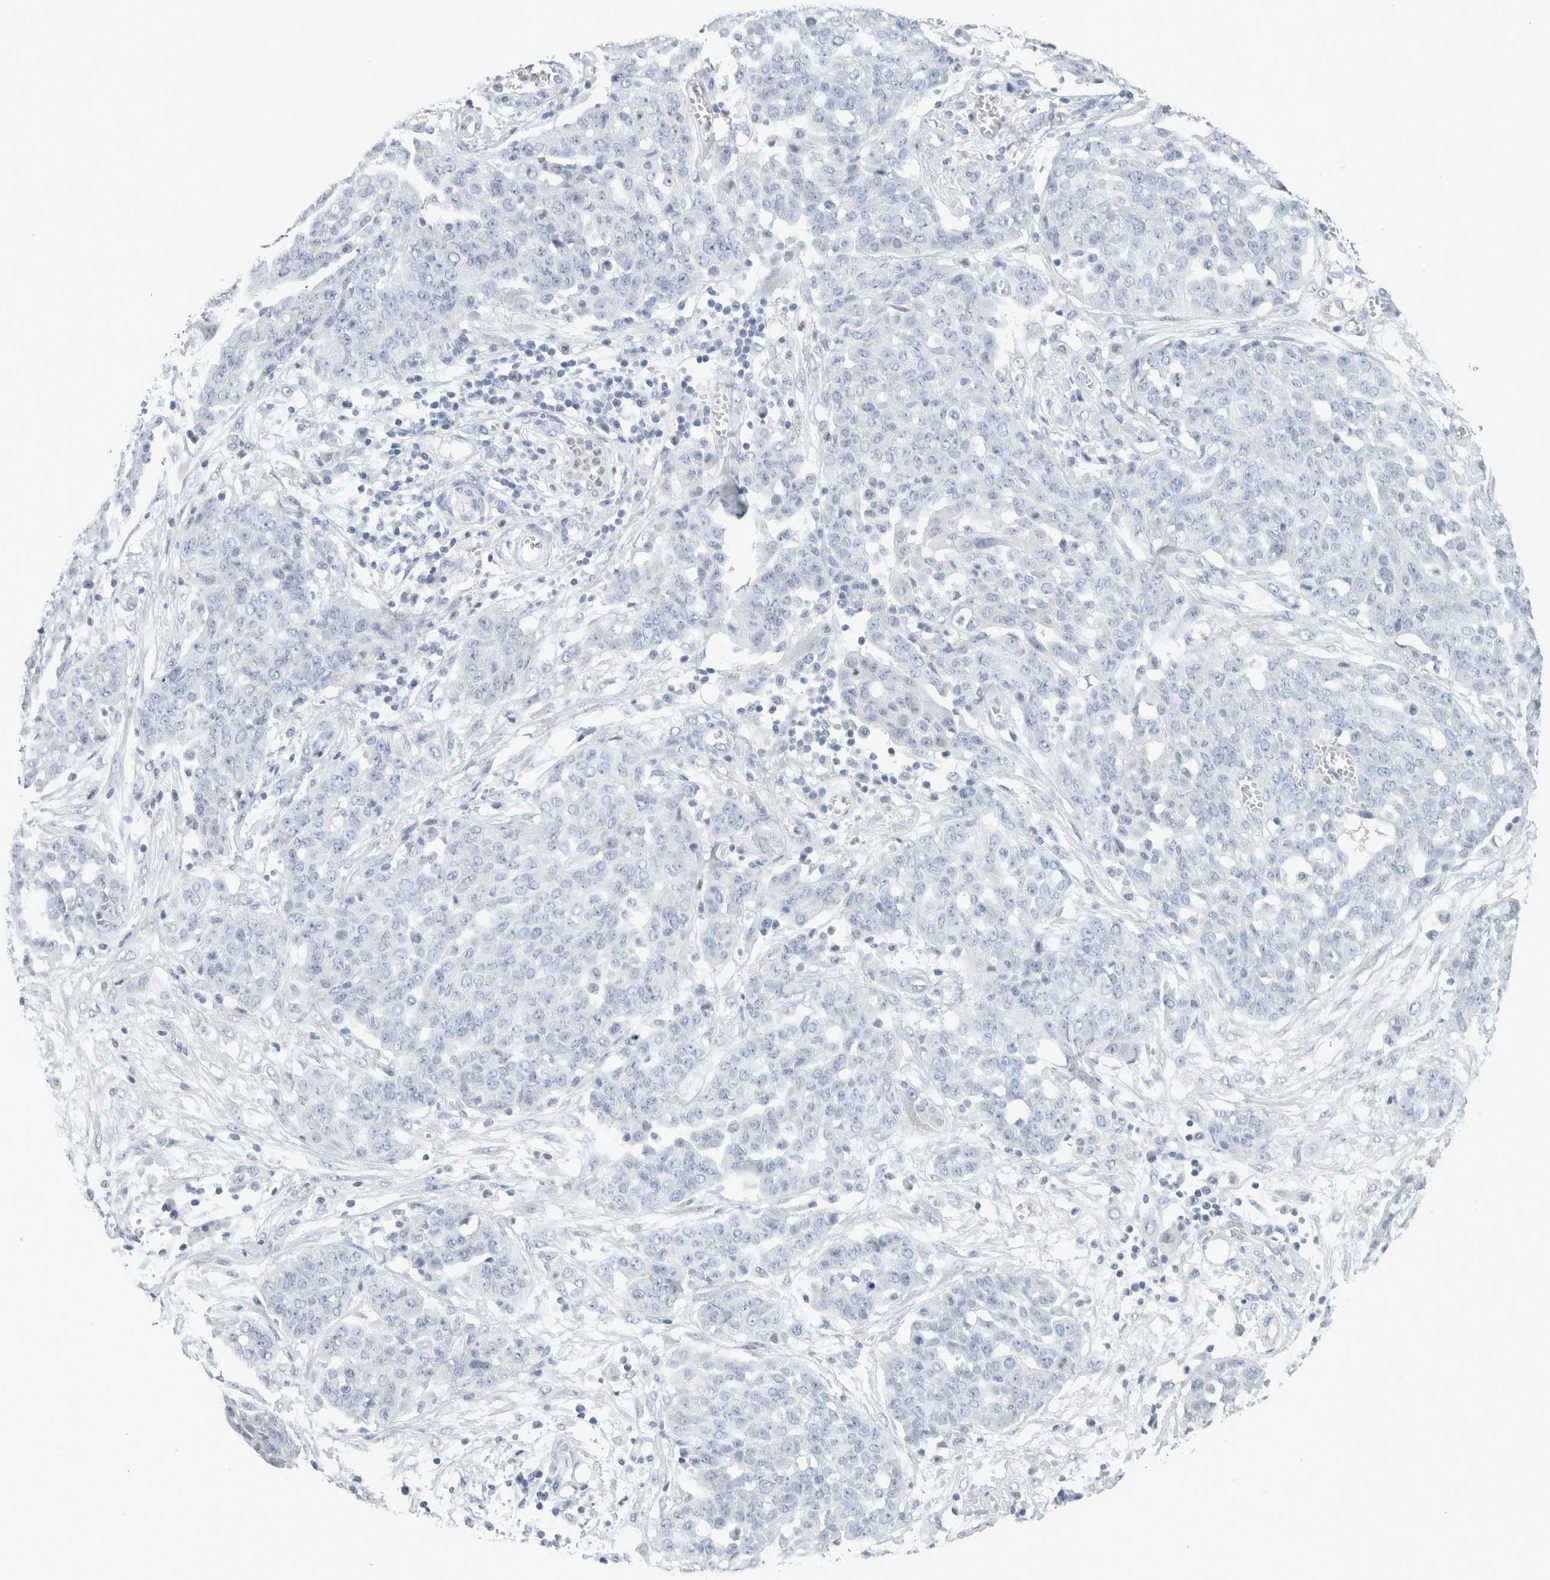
{"staining": {"intensity": "negative", "quantity": "none", "location": "none"}, "tissue": "ovarian cancer", "cell_type": "Tumor cells", "image_type": "cancer", "snomed": [{"axis": "morphology", "description": "Cystadenocarcinoma, serous, NOS"}, {"axis": "topography", "description": "Soft tissue"}, {"axis": "topography", "description": "Ovary"}], "caption": "High power microscopy histopathology image of an IHC photomicrograph of ovarian cancer, revealing no significant staining in tumor cells.", "gene": "CRAT", "patient": {"sex": "female", "age": 57}}